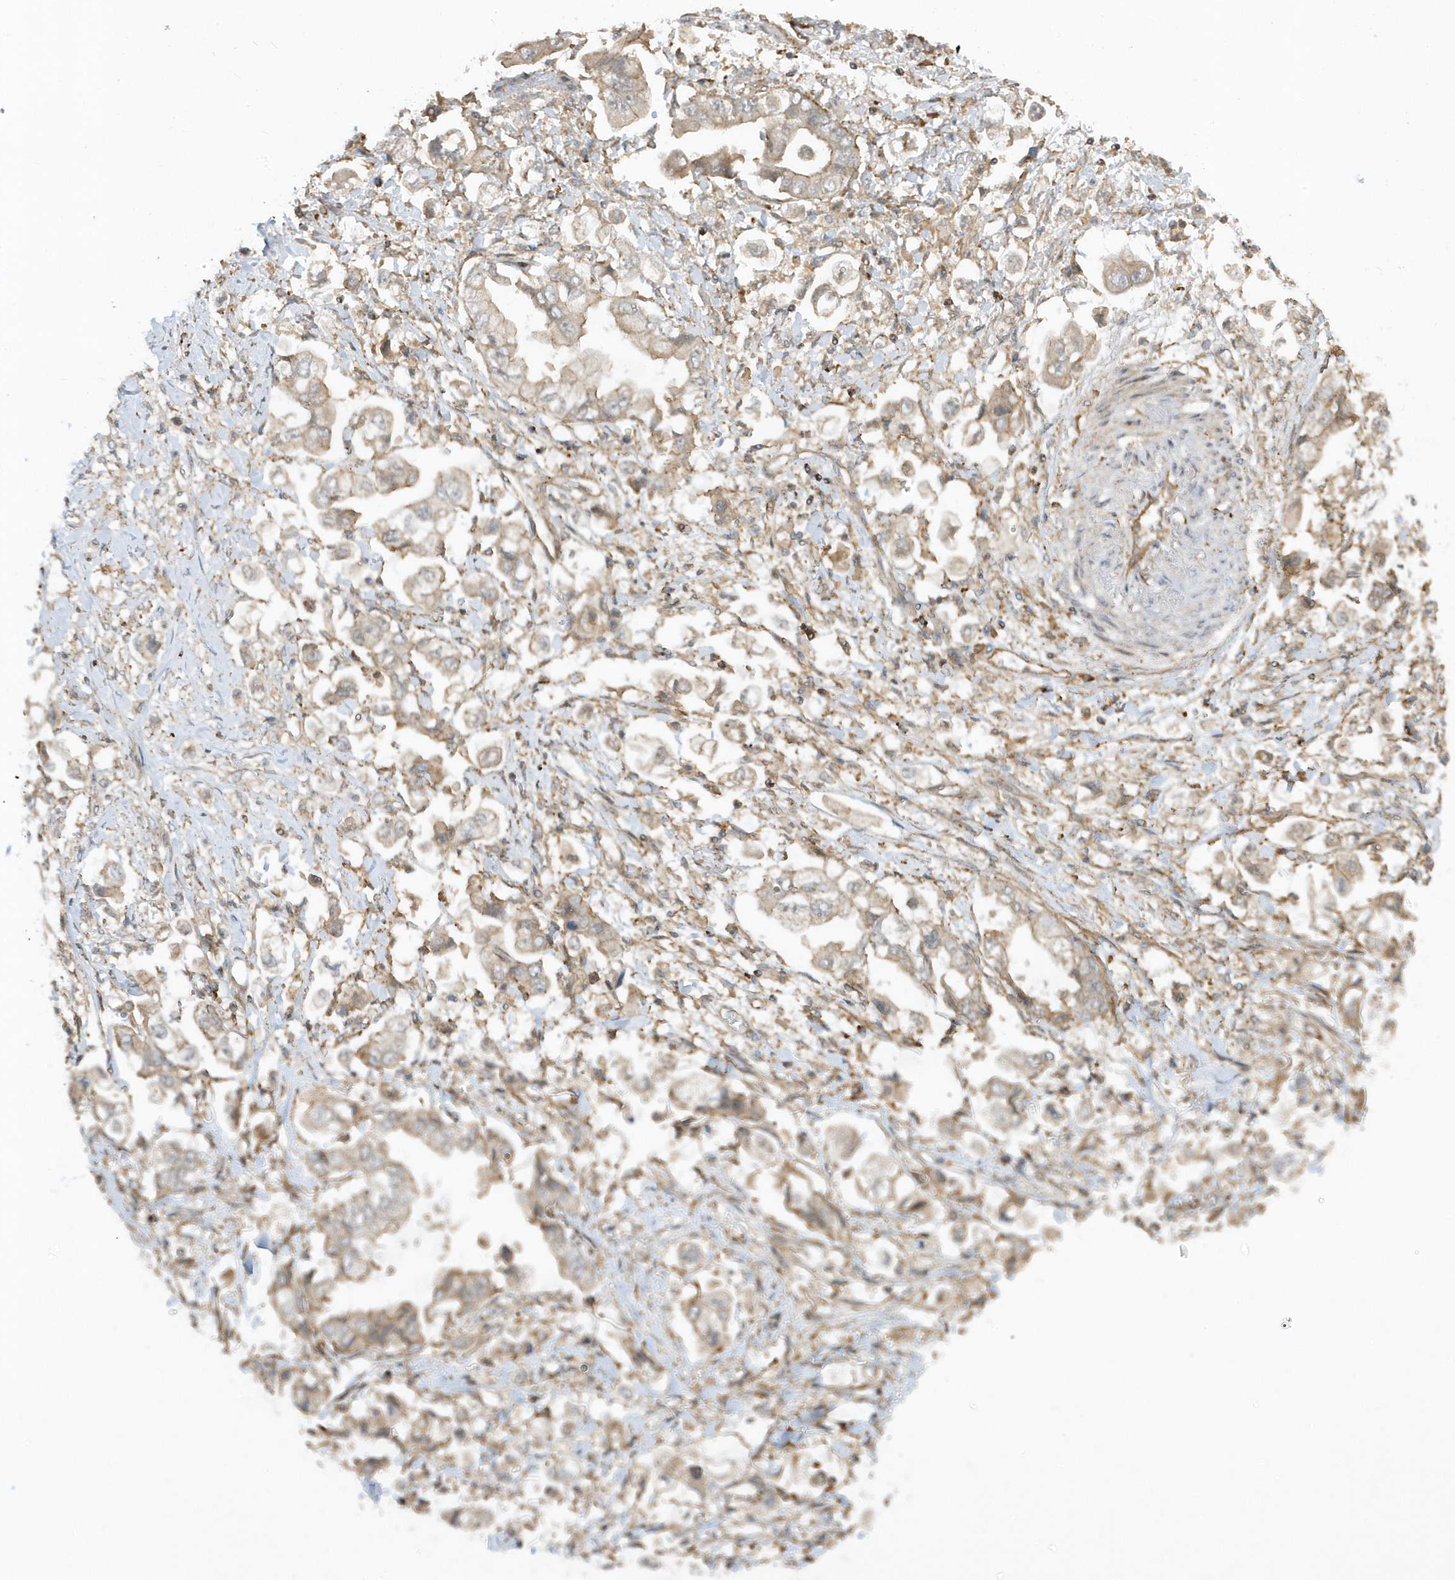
{"staining": {"intensity": "weak", "quantity": ">75%", "location": "cytoplasmic/membranous"}, "tissue": "stomach cancer", "cell_type": "Tumor cells", "image_type": "cancer", "snomed": [{"axis": "morphology", "description": "Adenocarcinoma, NOS"}, {"axis": "topography", "description": "Stomach"}], "caption": "High-magnification brightfield microscopy of stomach cancer stained with DAB (brown) and counterstained with hematoxylin (blue). tumor cells exhibit weak cytoplasmic/membranous expression is appreciated in about>75% of cells.", "gene": "ZBTB8A", "patient": {"sex": "male", "age": 62}}